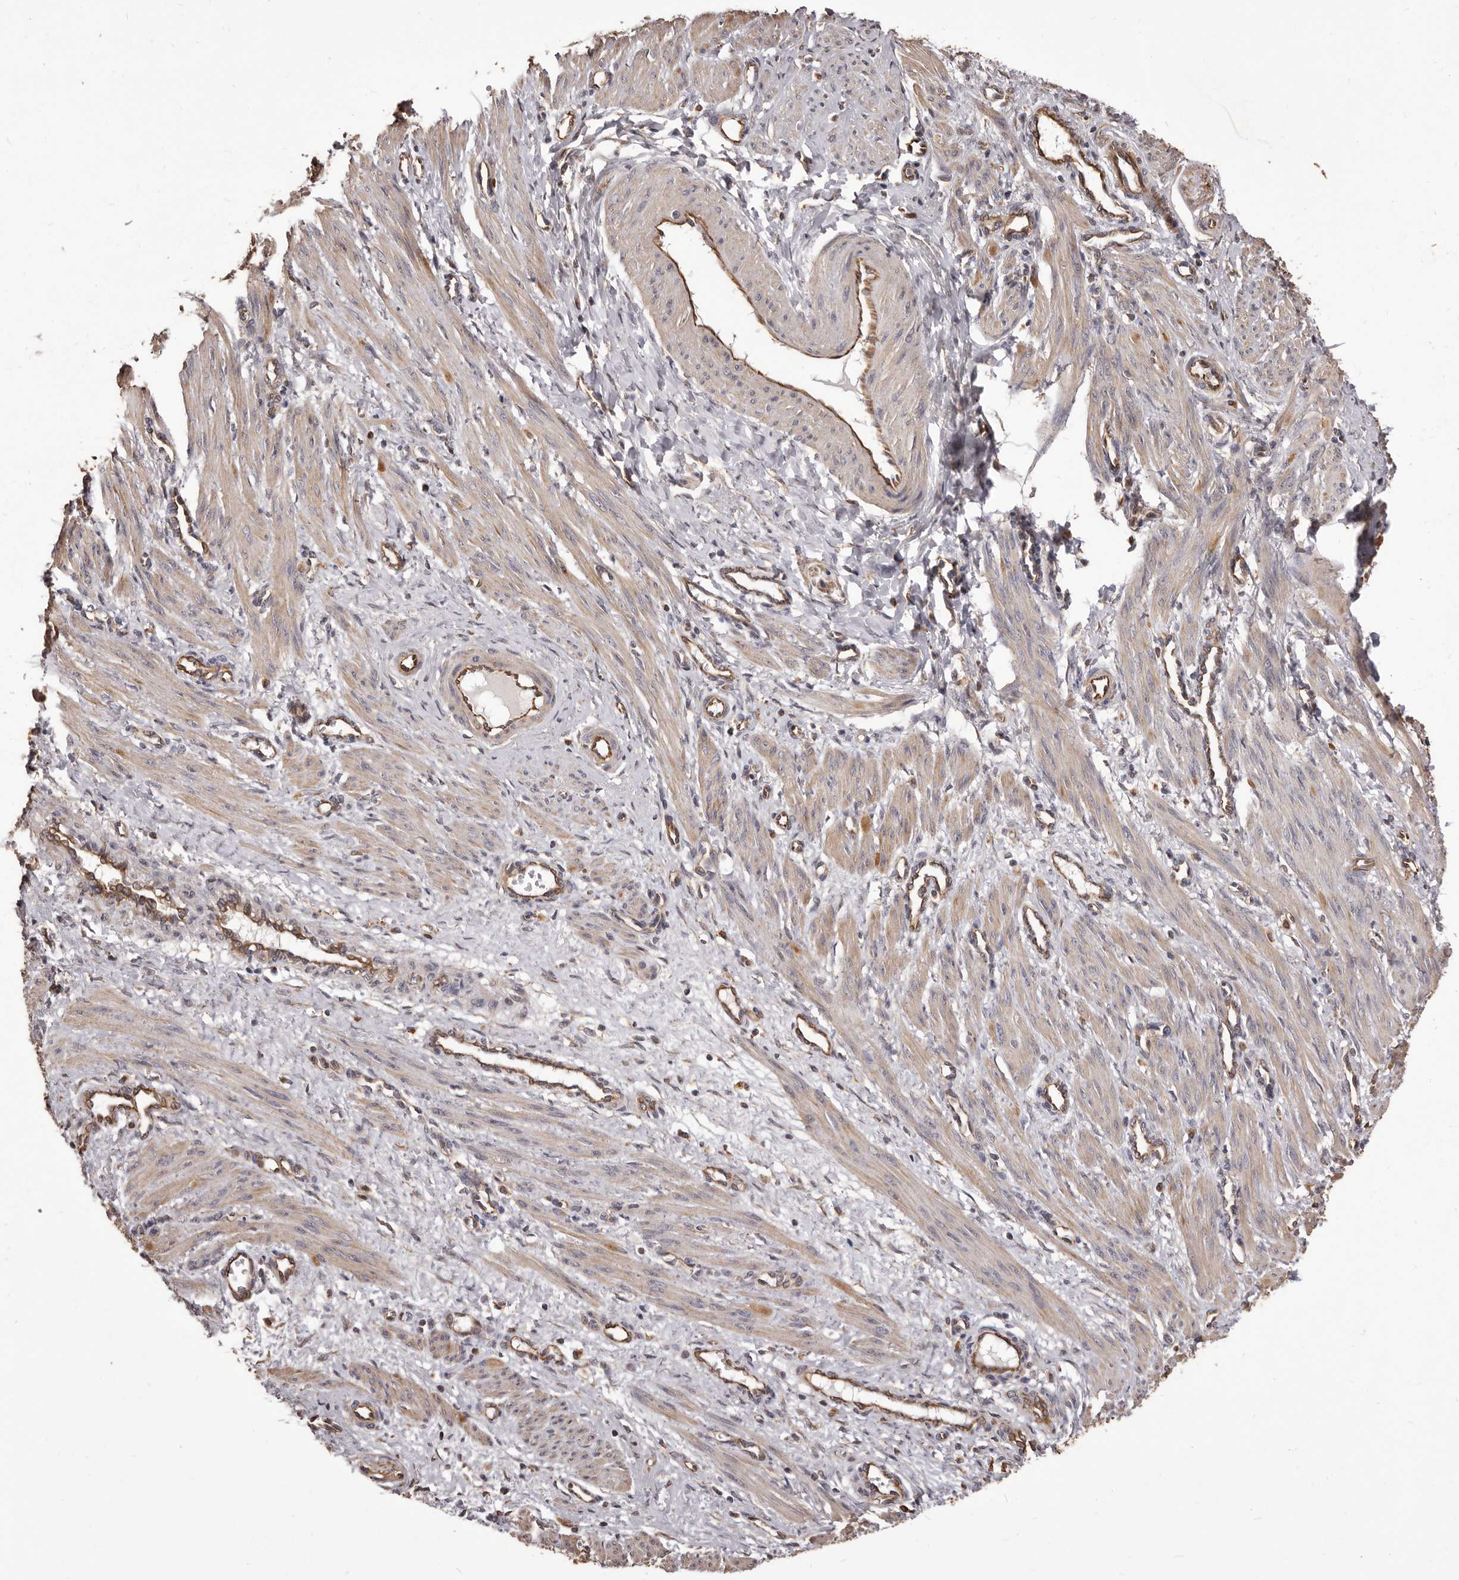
{"staining": {"intensity": "moderate", "quantity": "<25%", "location": "cytoplasmic/membranous"}, "tissue": "smooth muscle", "cell_type": "Smooth muscle cells", "image_type": "normal", "snomed": [{"axis": "morphology", "description": "Normal tissue, NOS"}, {"axis": "topography", "description": "Endometrium"}], "caption": "The image demonstrates immunohistochemical staining of unremarkable smooth muscle. There is moderate cytoplasmic/membranous positivity is present in approximately <25% of smooth muscle cells. The staining is performed using DAB (3,3'-diaminobenzidine) brown chromogen to label protein expression. The nuclei are counter-stained blue using hematoxylin.", "gene": "ALPK1", "patient": {"sex": "female", "age": 33}}